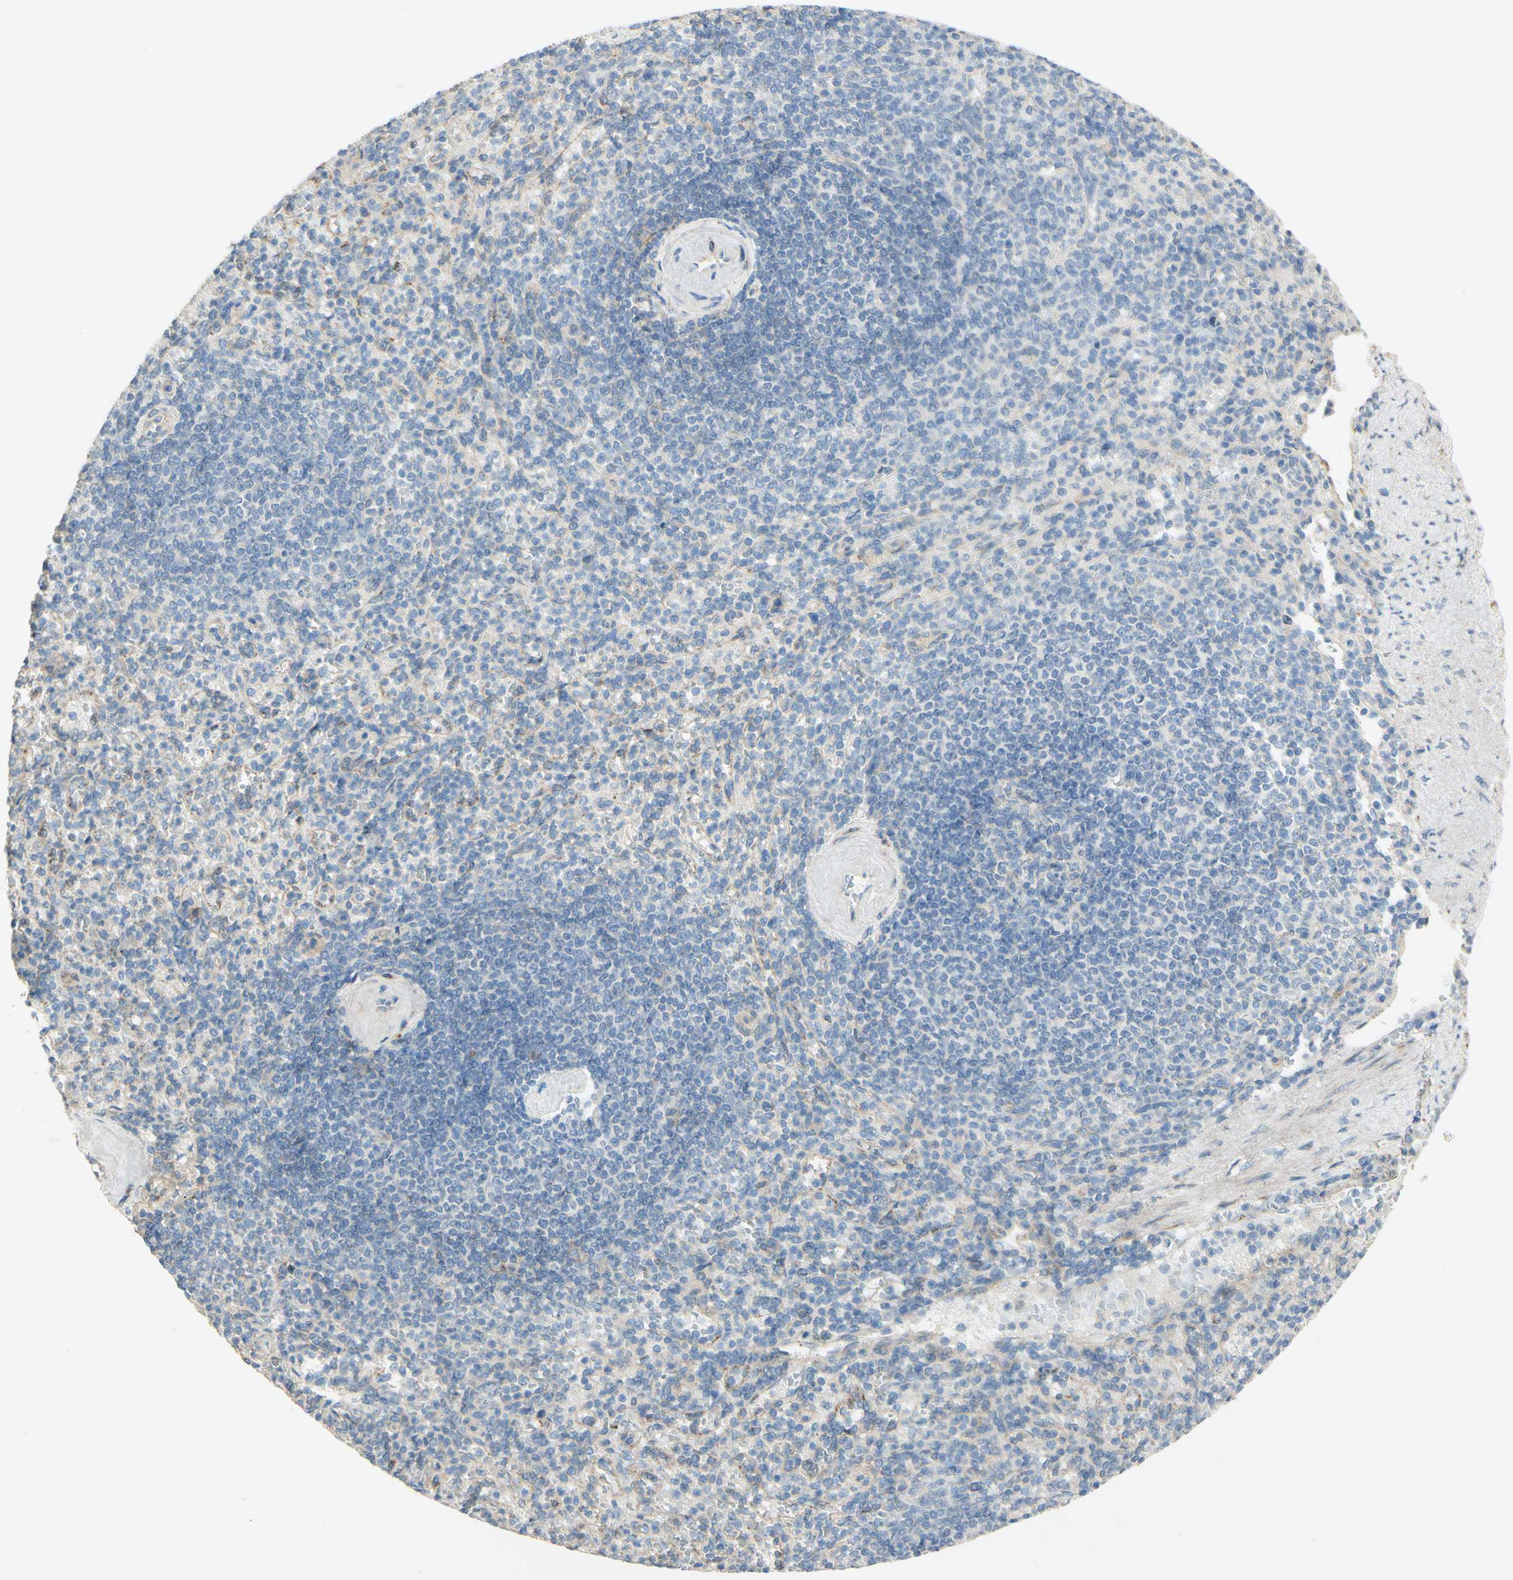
{"staining": {"intensity": "negative", "quantity": "none", "location": "none"}, "tissue": "spleen", "cell_type": "Cells in red pulp", "image_type": "normal", "snomed": [{"axis": "morphology", "description": "Normal tissue, NOS"}, {"axis": "topography", "description": "Spleen"}], "caption": "This is an IHC histopathology image of benign human spleen. There is no expression in cells in red pulp.", "gene": "RNF149", "patient": {"sex": "female", "age": 74}}